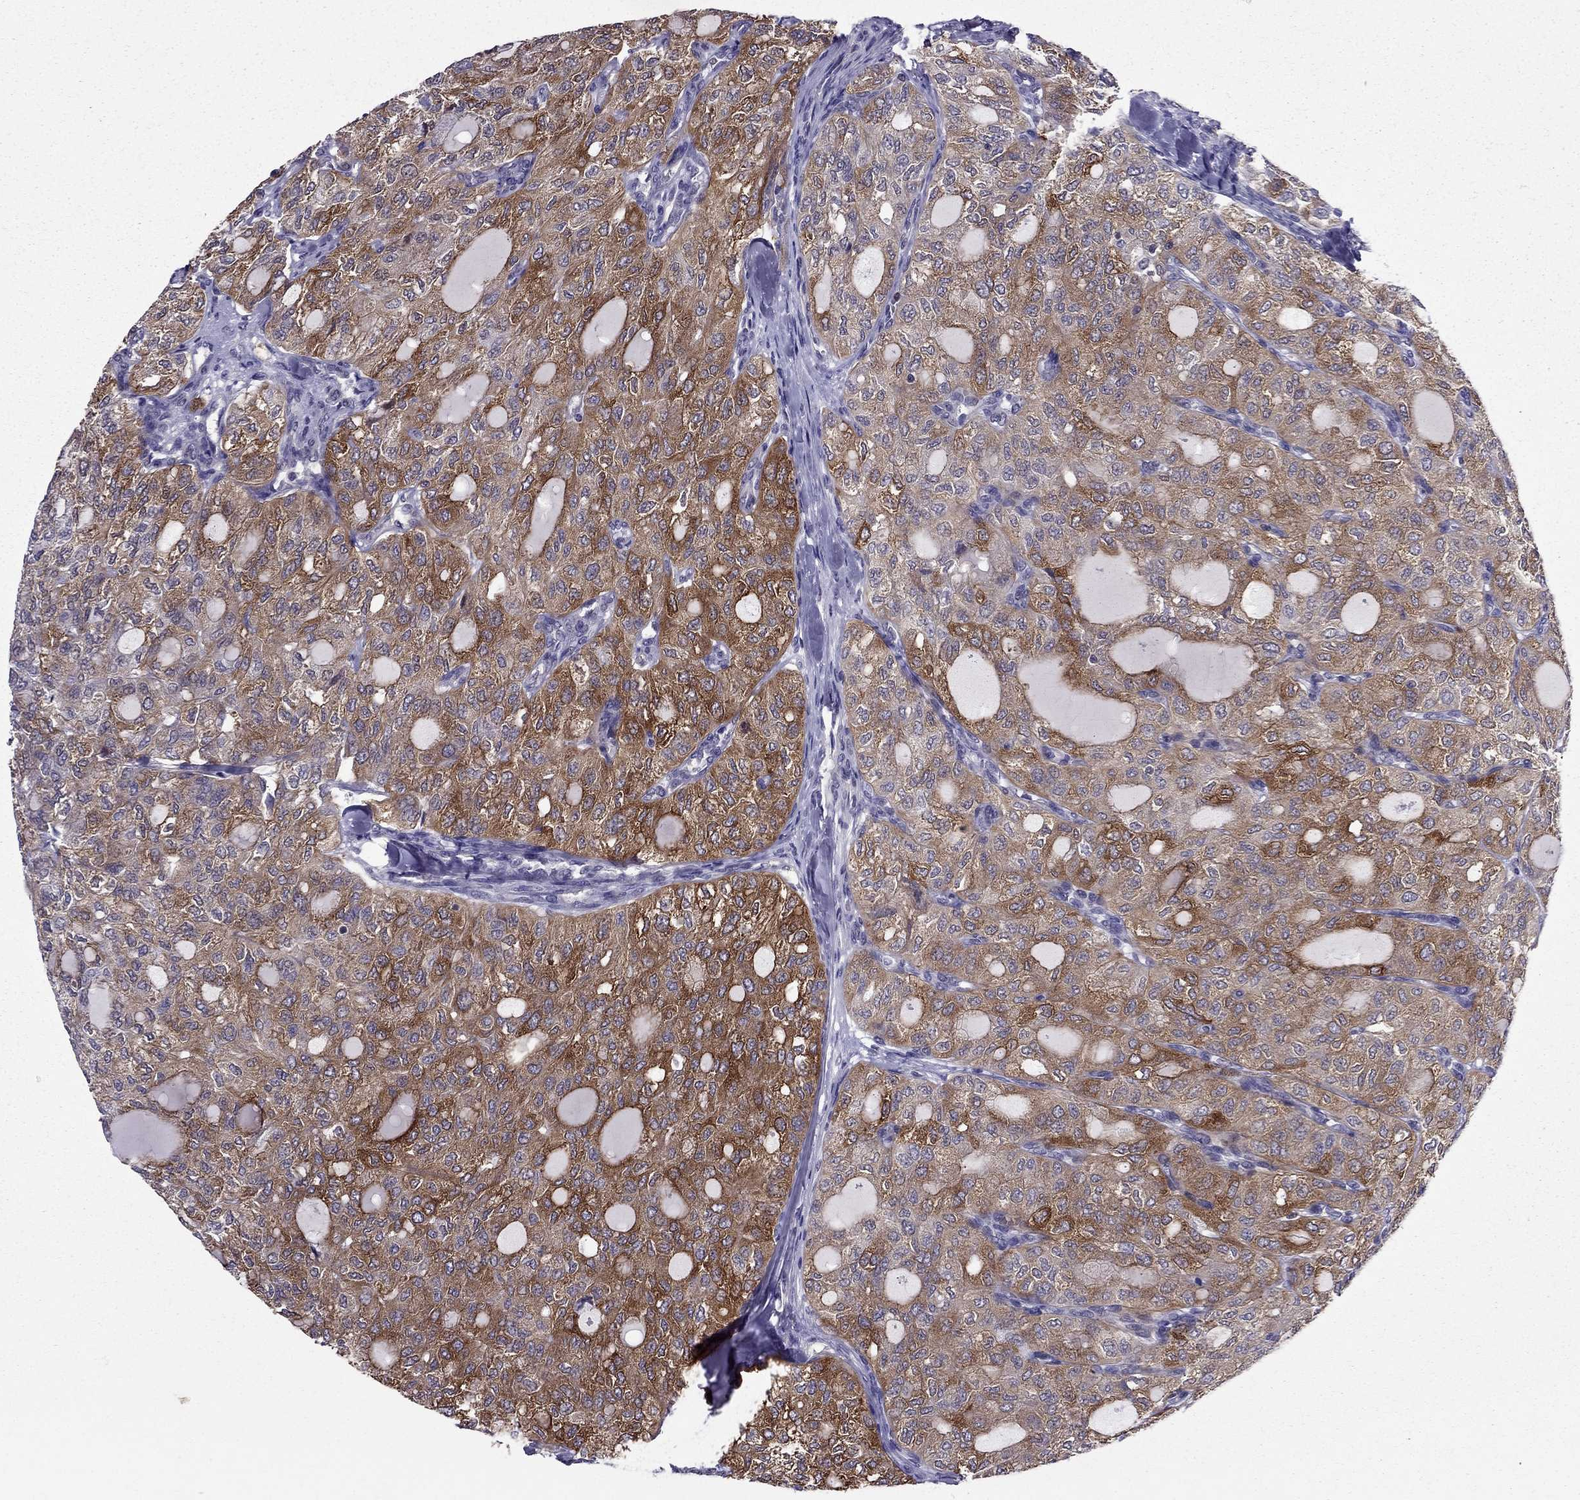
{"staining": {"intensity": "strong", "quantity": "25%-75%", "location": "cytoplasmic/membranous"}, "tissue": "thyroid cancer", "cell_type": "Tumor cells", "image_type": "cancer", "snomed": [{"axis": "morphology", "description": "Follicular adenoma carcinoma, NOS"}, {"axis": "topography", "description": "Thyroid gland"}], "caption": "The image reveals staining of thyroid follicular adenoma carcinoma, revealing strong cytoplasmic/membranous protein positivity (brown color) within tumor cells.", "gene": "AAK1", "patient": {"sex": "male", "age": 75}}